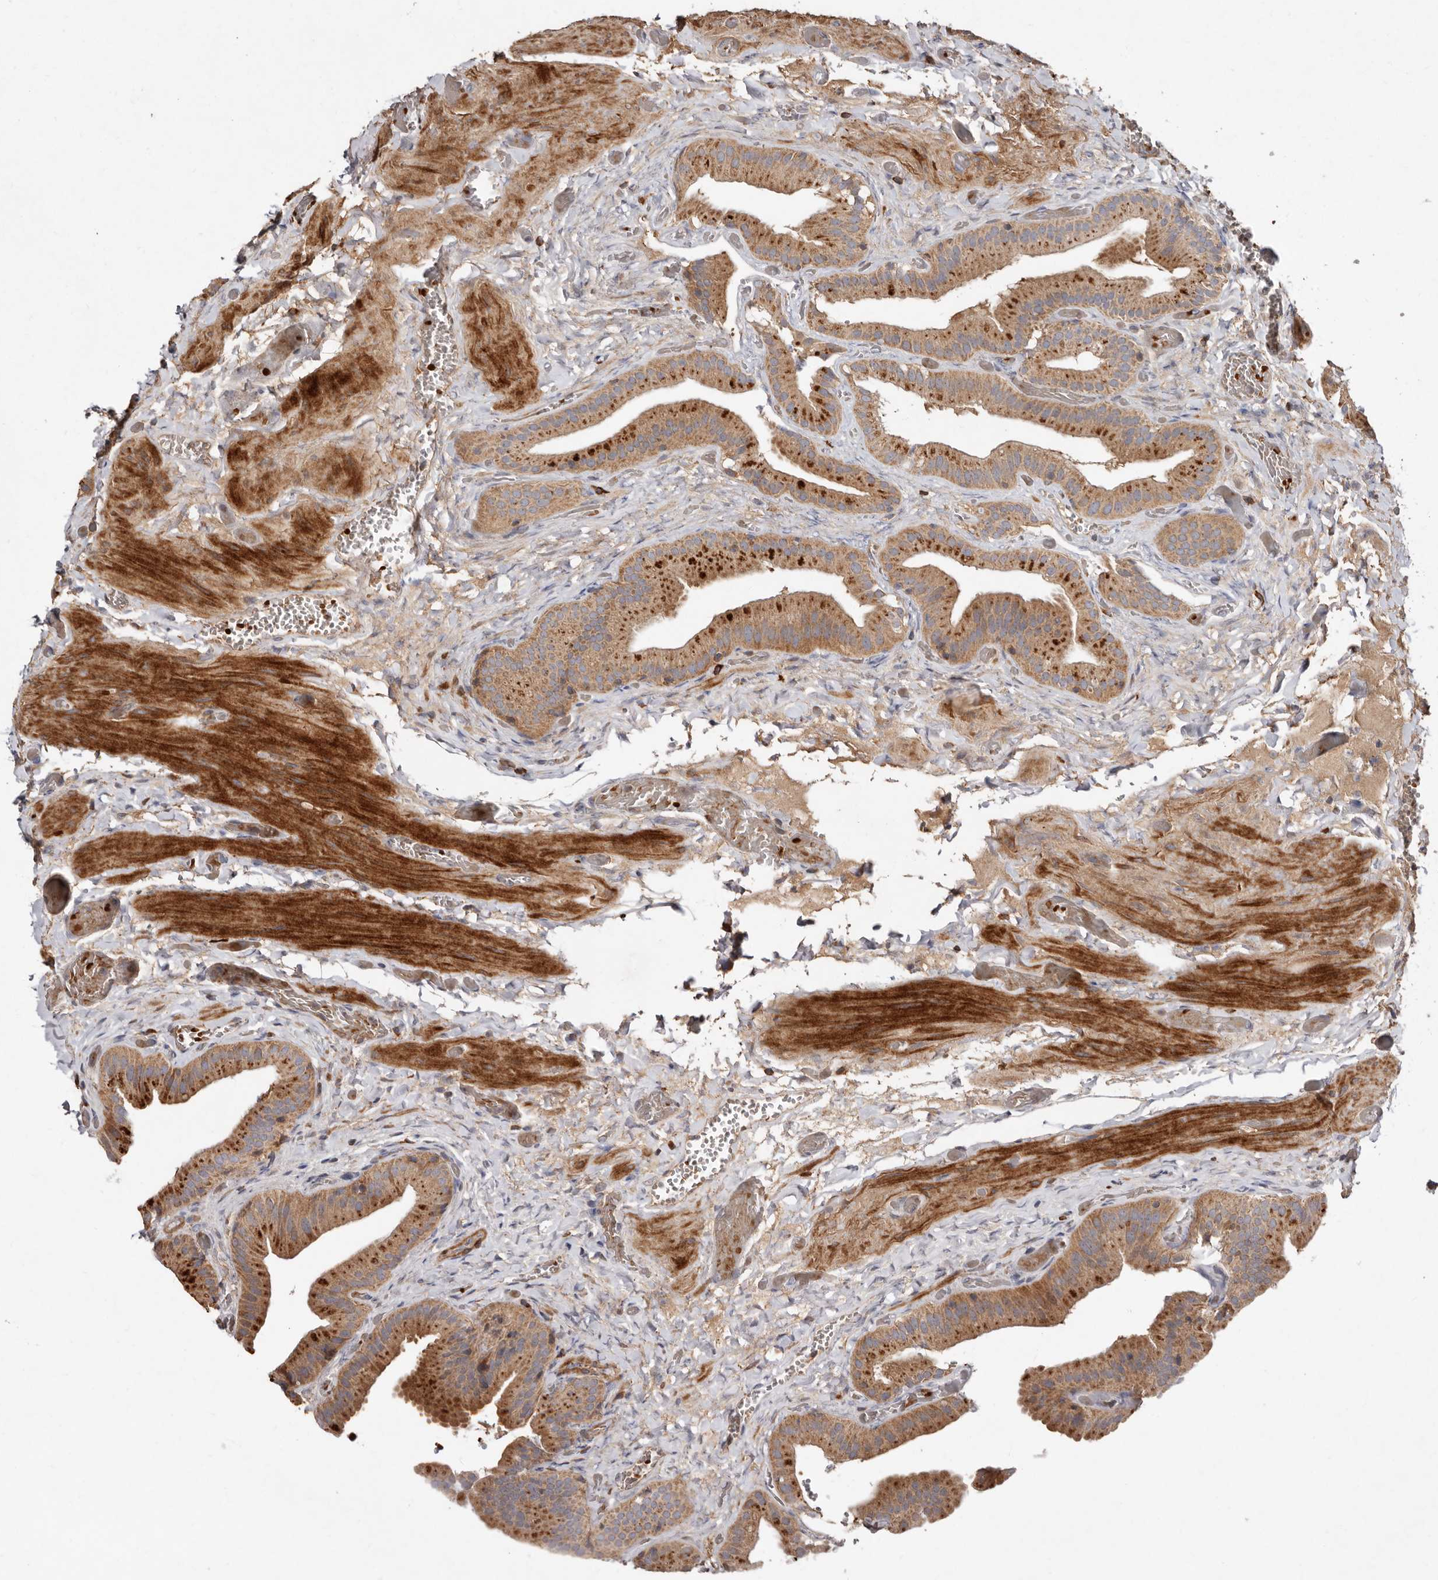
{"staining": {"intensity": "strong", "quantity": ">75%", "location": "cytoplasmic/membranous"}, "tissue": "gallbladder", "cell_type": "Glandular cells", "image_type": "normal", "snomed": [{"axis": "morphology", "description": "Normal tissue, NOS"}, {"axis": "topography", "description": "Gallbladder"}], "caption": "Protein staining demonstrates strong cytoplasmic/membranous expression in approximately >75% of glandular cells in normal gallbladder. (Brightfield microscopy of DAB IHC at high magnification).", "gene": "GOT1L1", "patient": {"sex": "female", "age": 64}}